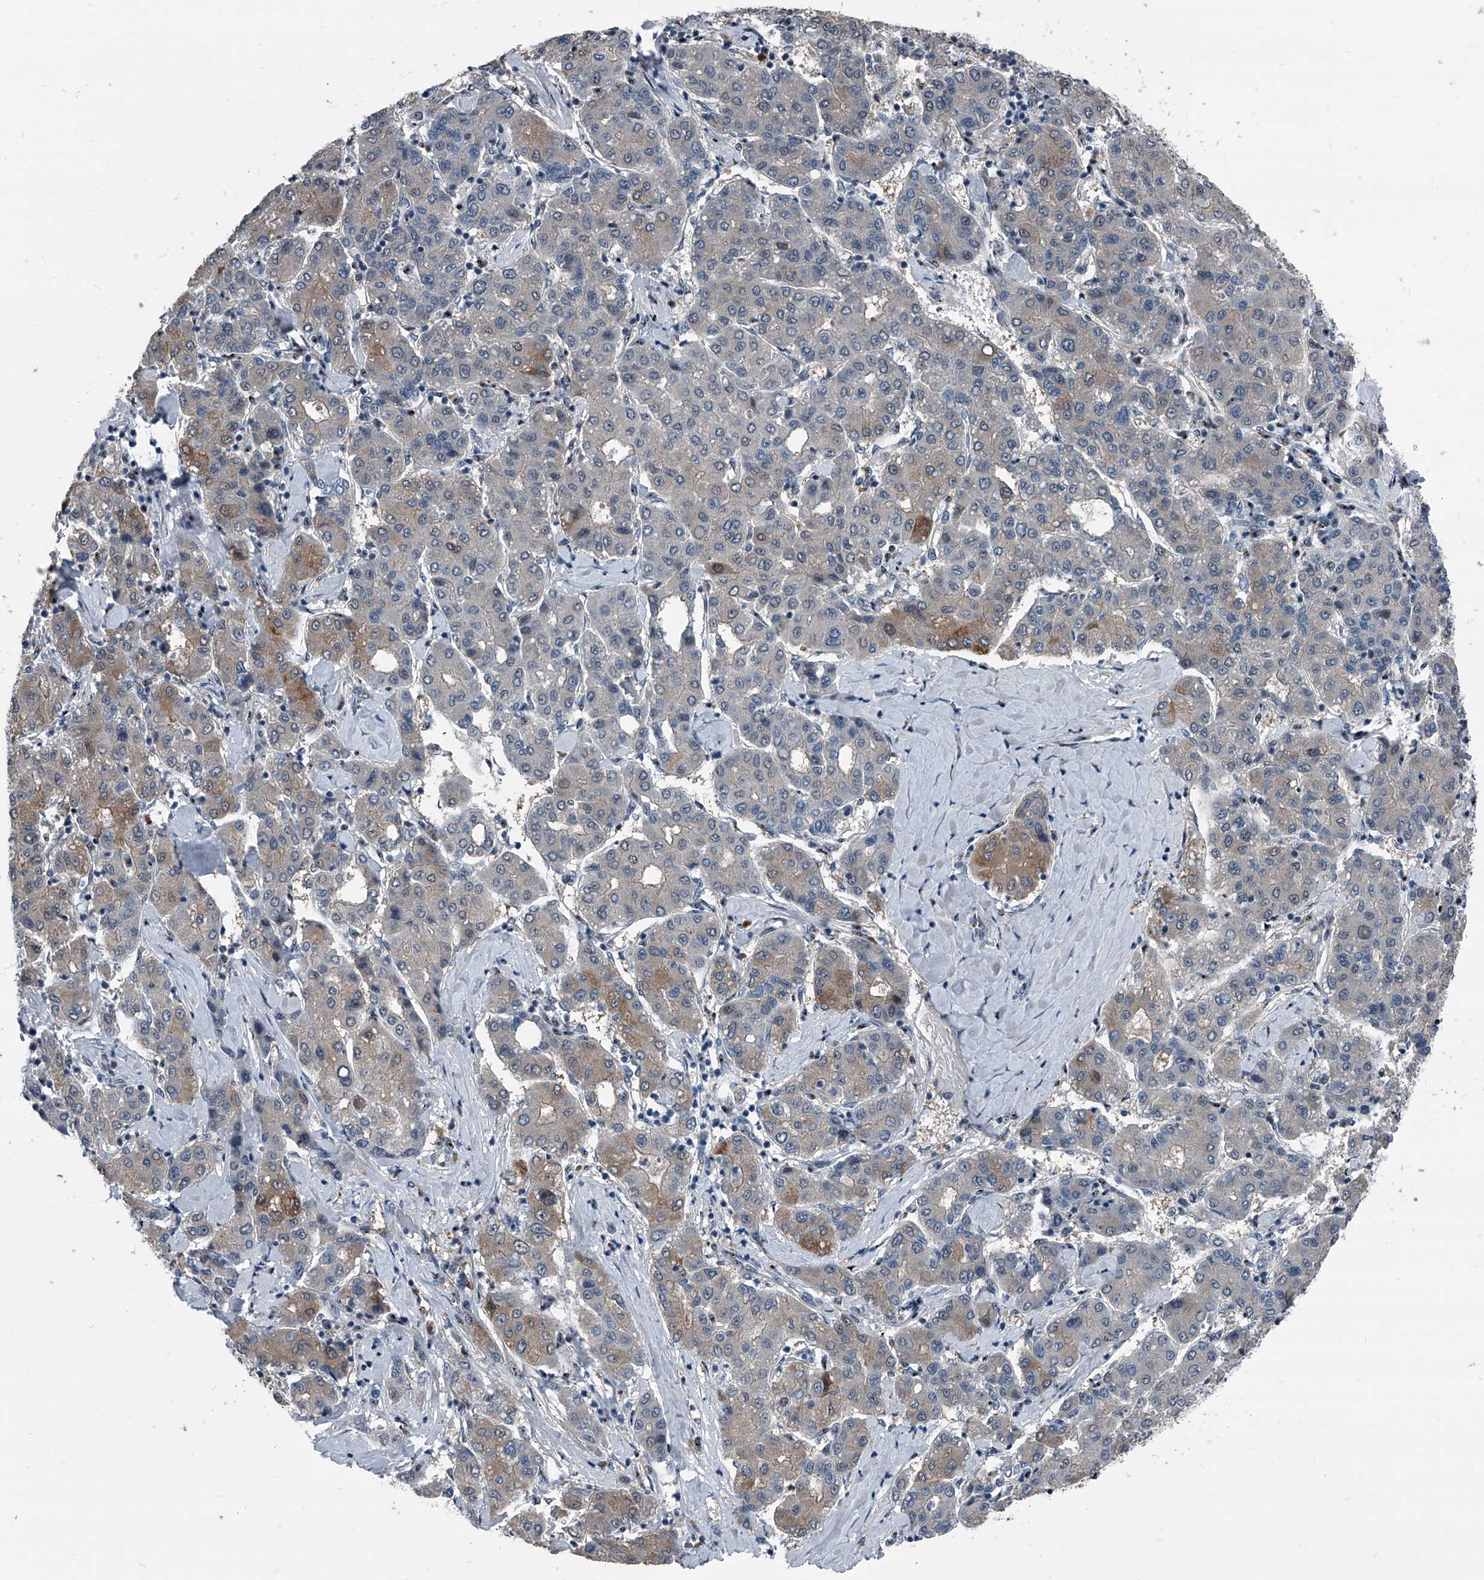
{"staining": {"intensity": "weak", "quantity": "25%-75%", "location": "cytoplasmic/membranous"}, "tissue": "liver cancer", "cell_type": "Tumor cells", "image_type": "cancer", "snomed": [{"axis": "morphology", "description": "Carcinoma, Hepatocellular, NOS"}, {"axis": "topography", "description": "Liver"}], "caption": "Protein staining demonstrates weak cytoplasmic/membranous staining in approximately 25%-75% of tumor cells in liver cancer.", "gene": "MEN1", "patient": {"sex": "male", "age": 65}}